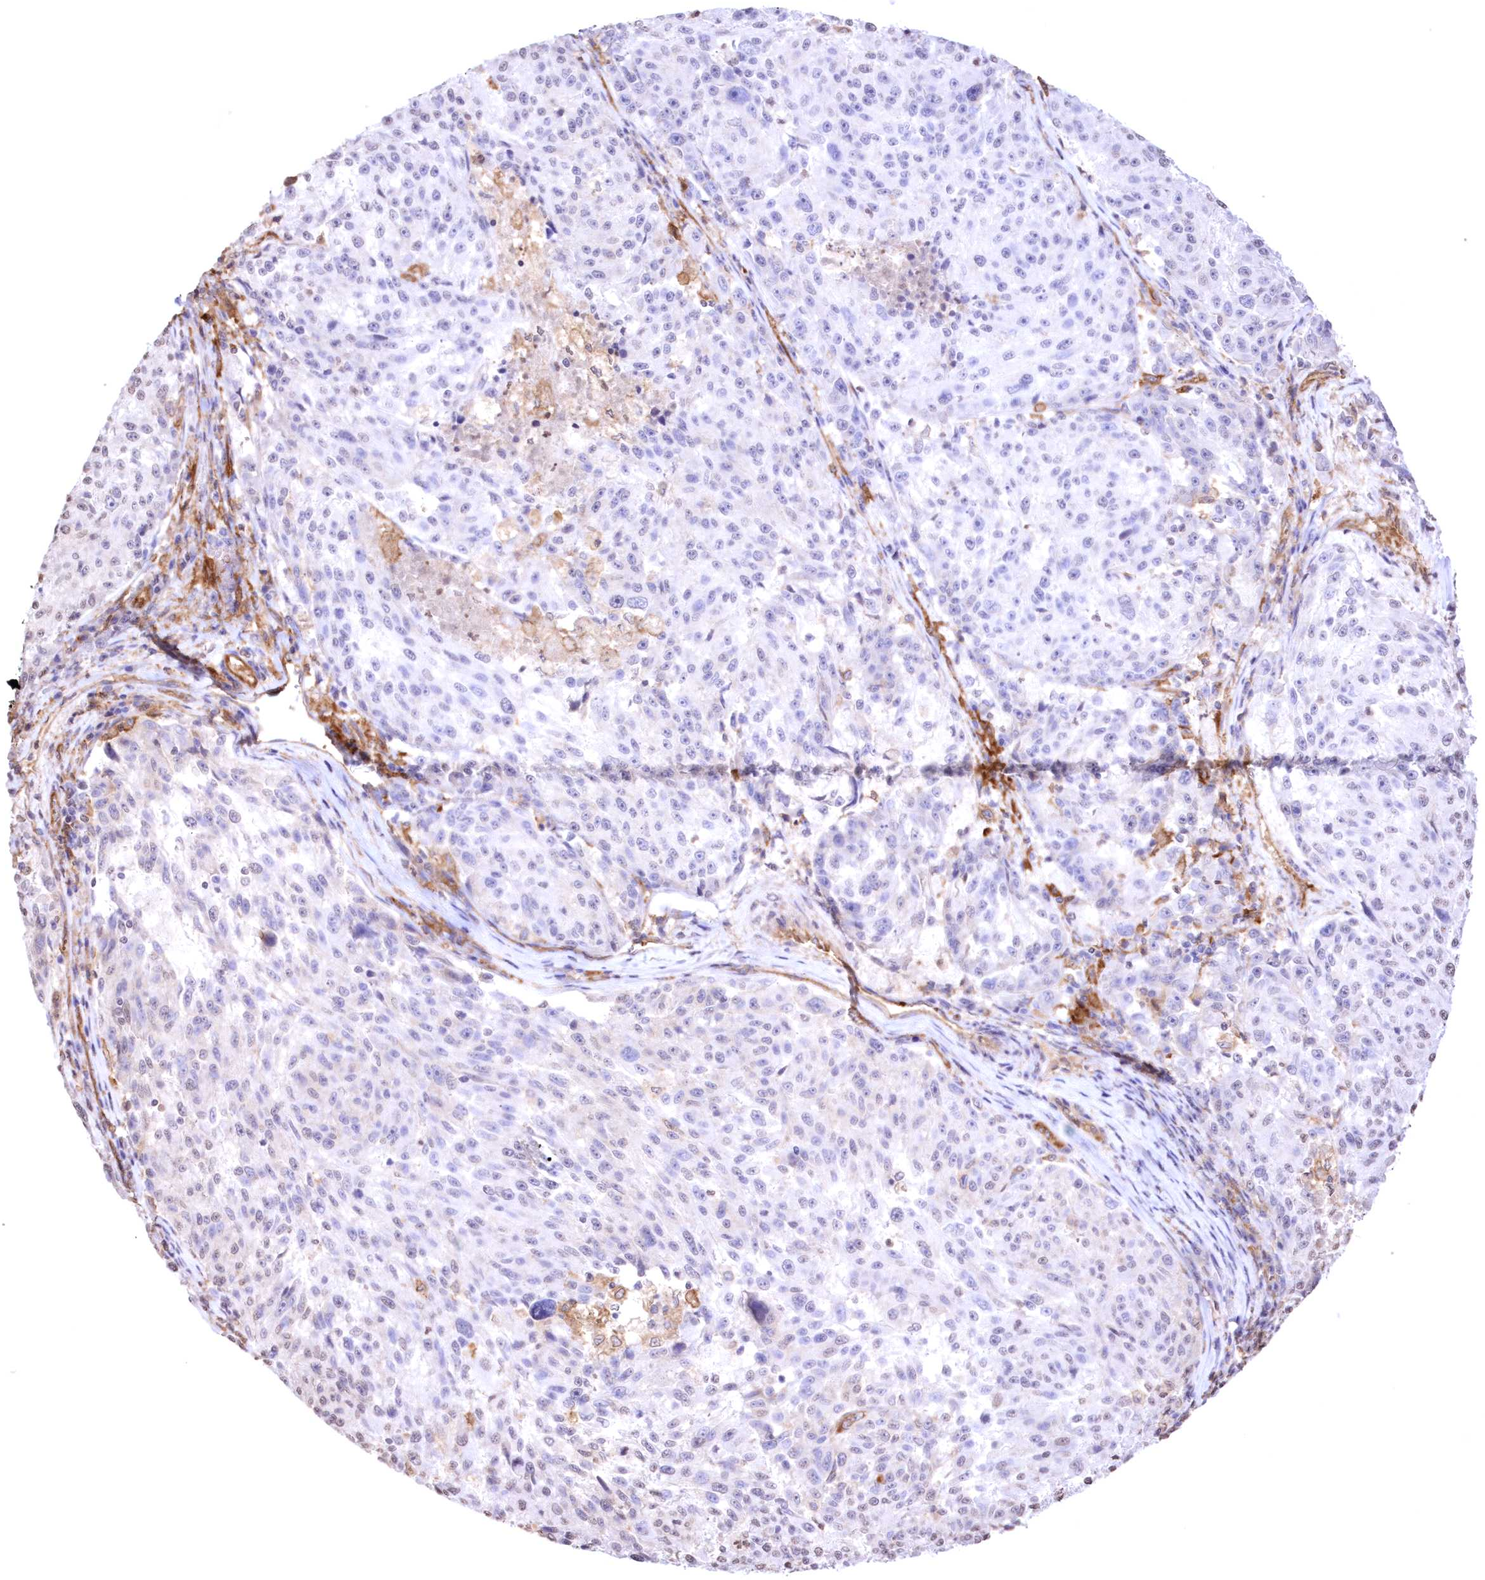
{"staining": {"intensity": "negative", "quantity": "none", "location": "none"}, "tissue": "melanoma", "cell_type": "Tumor cells", "image_type": "cancer", "snomed": [{"axis": "morphology", "description": "Malignant melanoma, NOS"}, {"axis": "topography", "description": "Skin"}], "caption": "Tumor cells show no significant protein positivity in malignant melanoma.", "gene": "FCHO2", "patient": {"sex": "male", "age": 53}}